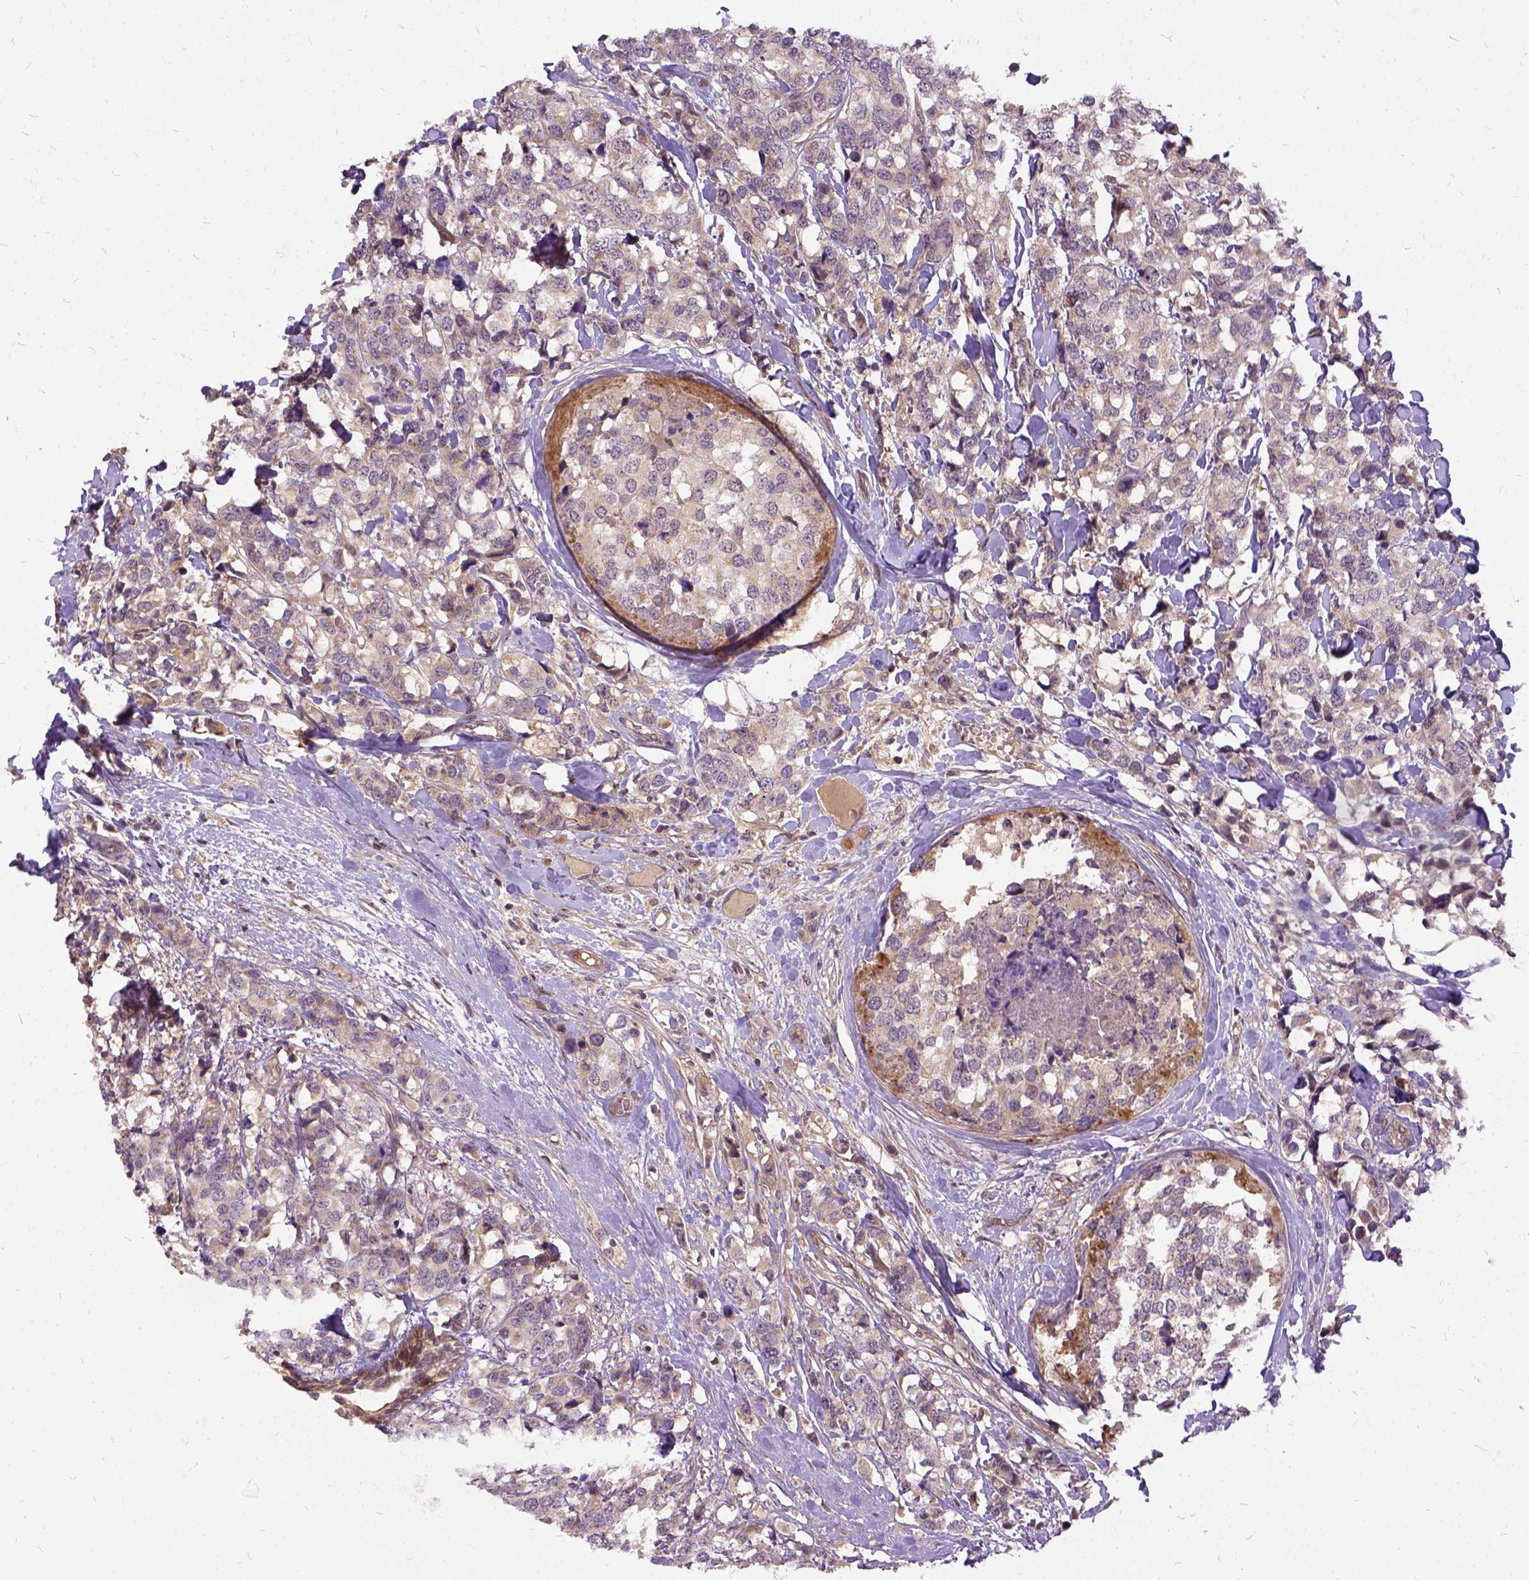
{"staining": {"intensity": "weak", "quantity": ">75%", "location": "cytoplasmic/membranous"}, "tissue": "breast cancer", "cell_type": "Tumor cells", "image_type": "cancer", "snomed": [{"axis": "morphology", "description": "Lobular carcinoma"}, {"axis": "topography", "description": "Breast"}], "caption": "The histopathology image demonstrates a brown stain indicating the presence of a protein in the cytoplasmic/membranous of tumor cells in lobular carcinoma (breast). (IHC, brightfield microscopy, high magnification).", "gene": "ILRUN", "patient": {"sex": "female", "age": 59}}